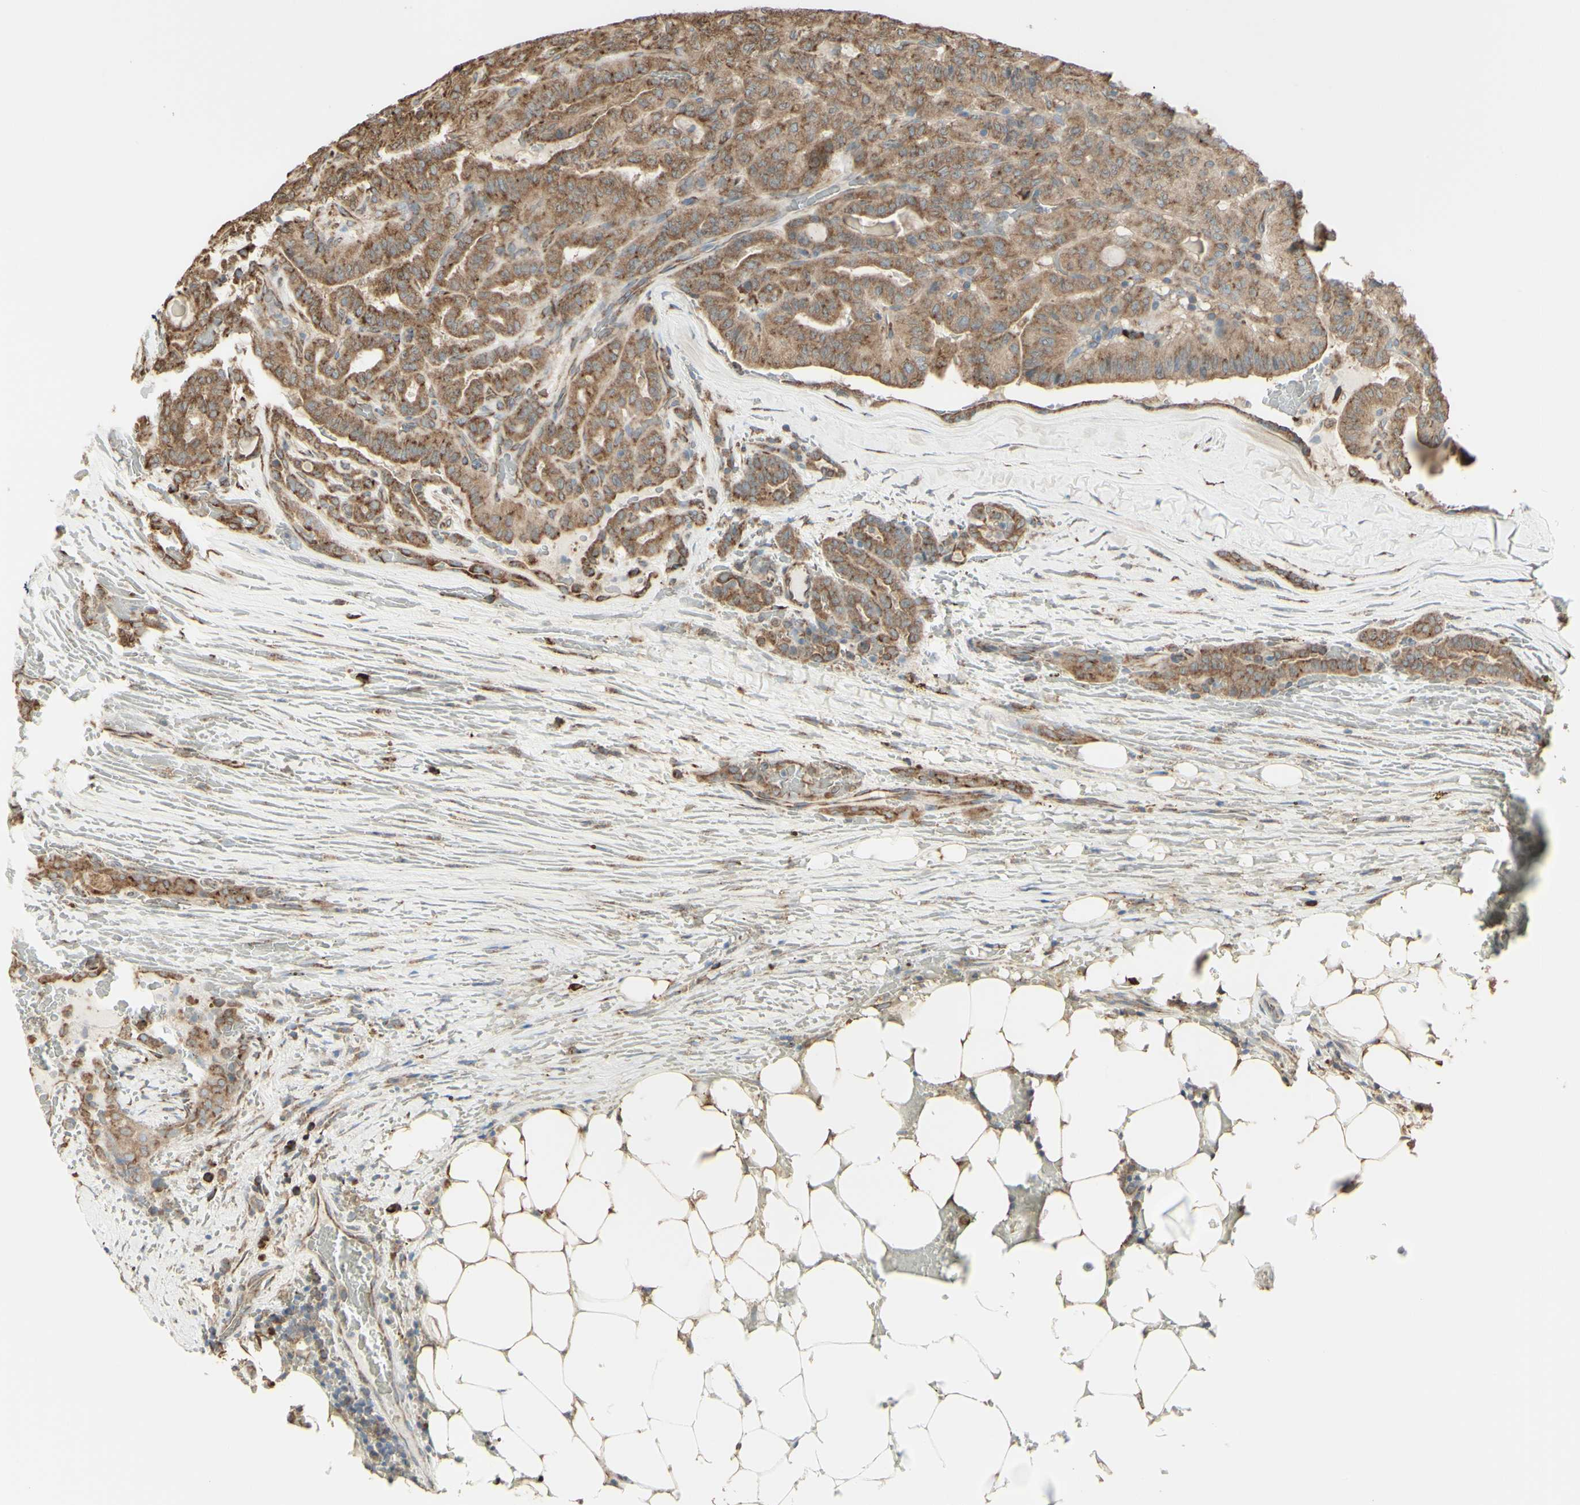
{"staining": {"intensity": "moderate", "quantity": ">75%", "location": "cytoplasmic/membranous"}, "tissue": "head and neck cancer", "cell_type": "Tumor cells", "image_type": "cancer", "snomed": [{"axis": "morphology", "description": "Squamous cell carcinoma, NOS"}, {"axis": "topography", "description": "Oral tissue"}, {"axis": "topography", "description": "Head-Neck"}], "caption": "The micrograph exhibits staining of head and neck cancer, revealing moderate cytoplasmic/membranous protein staining (brown color) within tumor cells.", "gene": "EEF1B2", "patient": {"sex": "female", "age": 50}}